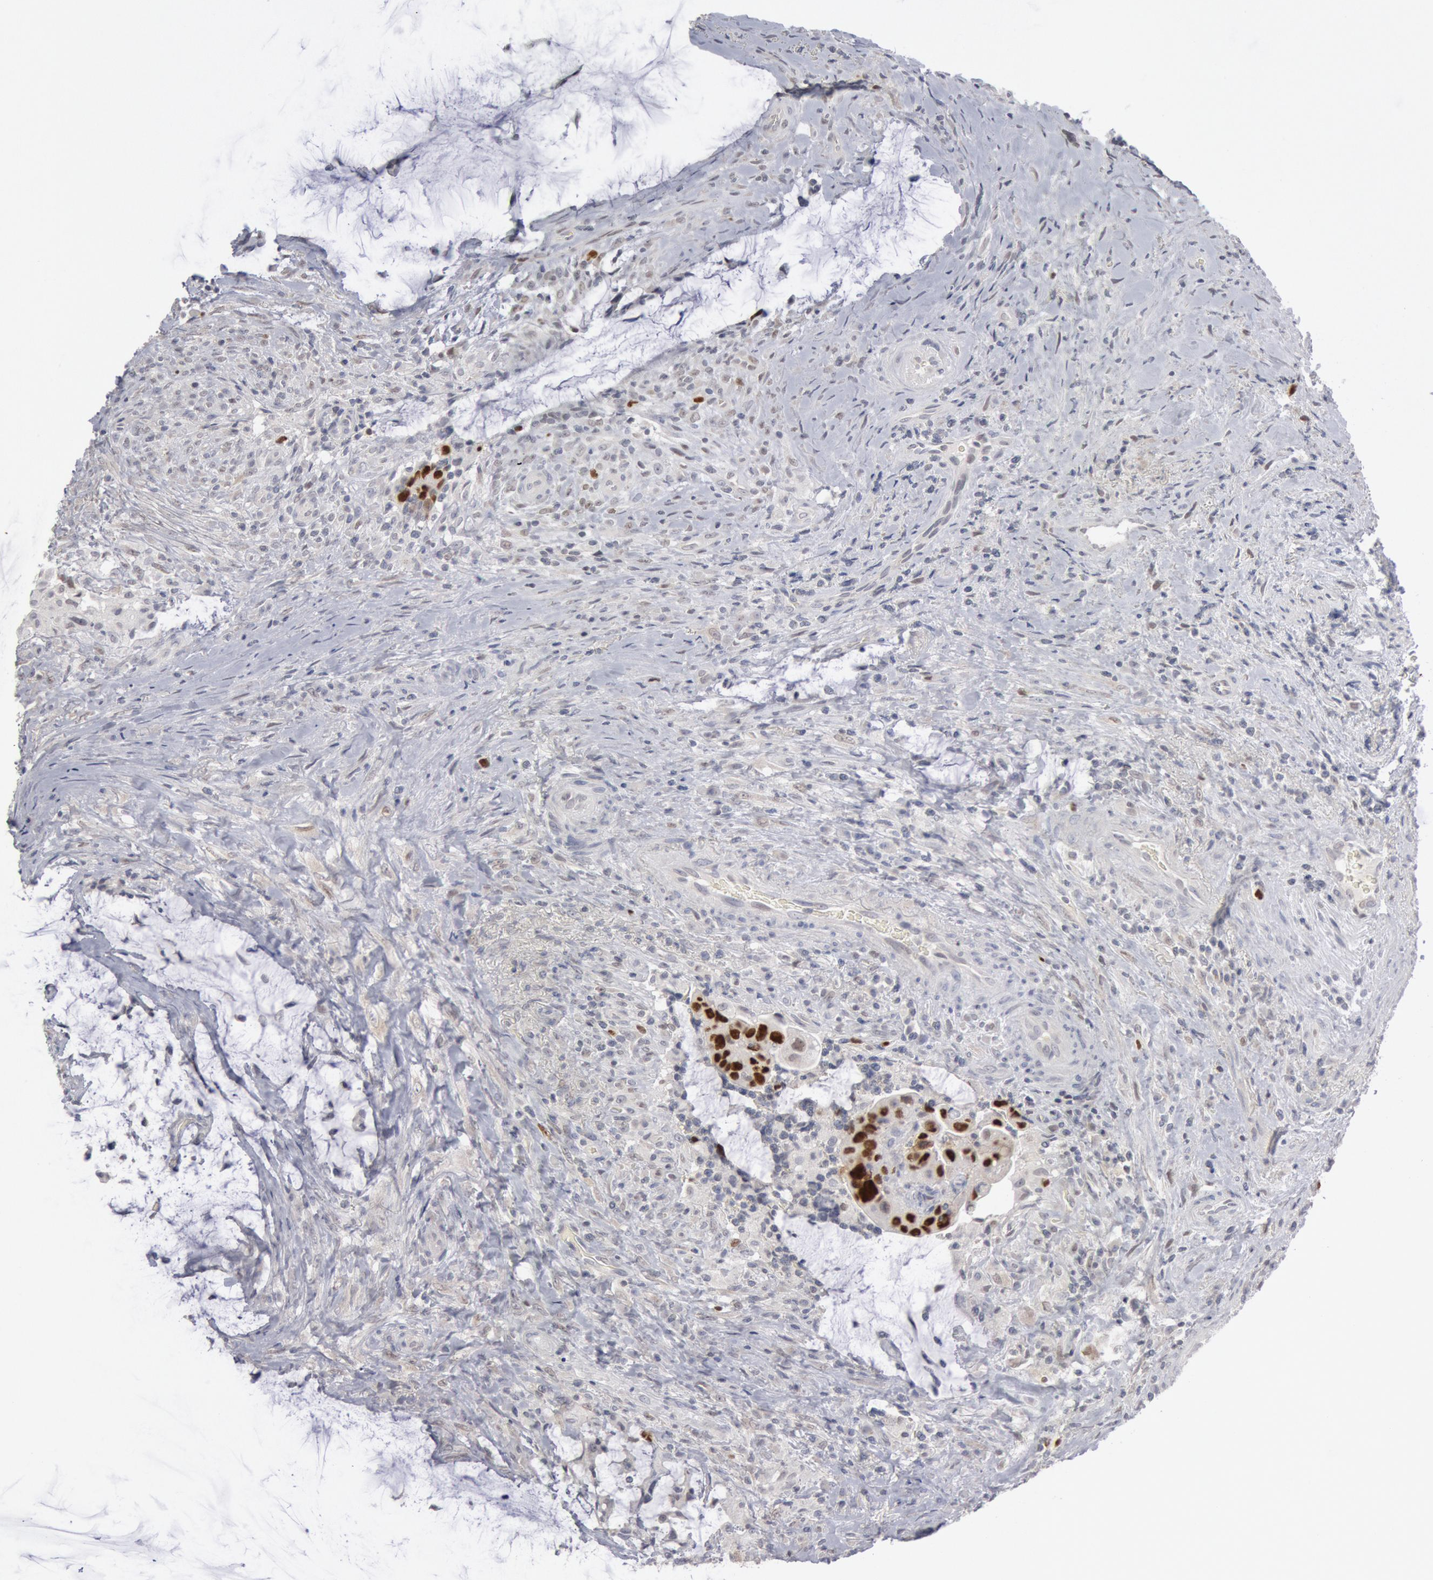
{"staining": {"intensity": "strong", "quantity": "25%-75%", "location": "nuclear"}, "tissue": "colorectal cancer", "cell_type": "Tumor cells", "image_type": "cancer", "snomed": [{"axis": "morphology", "description": "Adenocarcinoma, NOS"}, {"axis": "topography", "description": "Rectum"}], "caption": "The photomicrograph reveals immunohistochemical staining of colorectal cancer. There is strong nuclear positivity is appreciated in approximately 25%-75% of tumor cells. (Stains: DAB (3,3'-diaminobenzidine) in brown, nuclei in blue, Microscopy: brightfield microscopy at high magnification).", "gene": "WDHD1", "patient": {"sex": "female", "age": 71}}